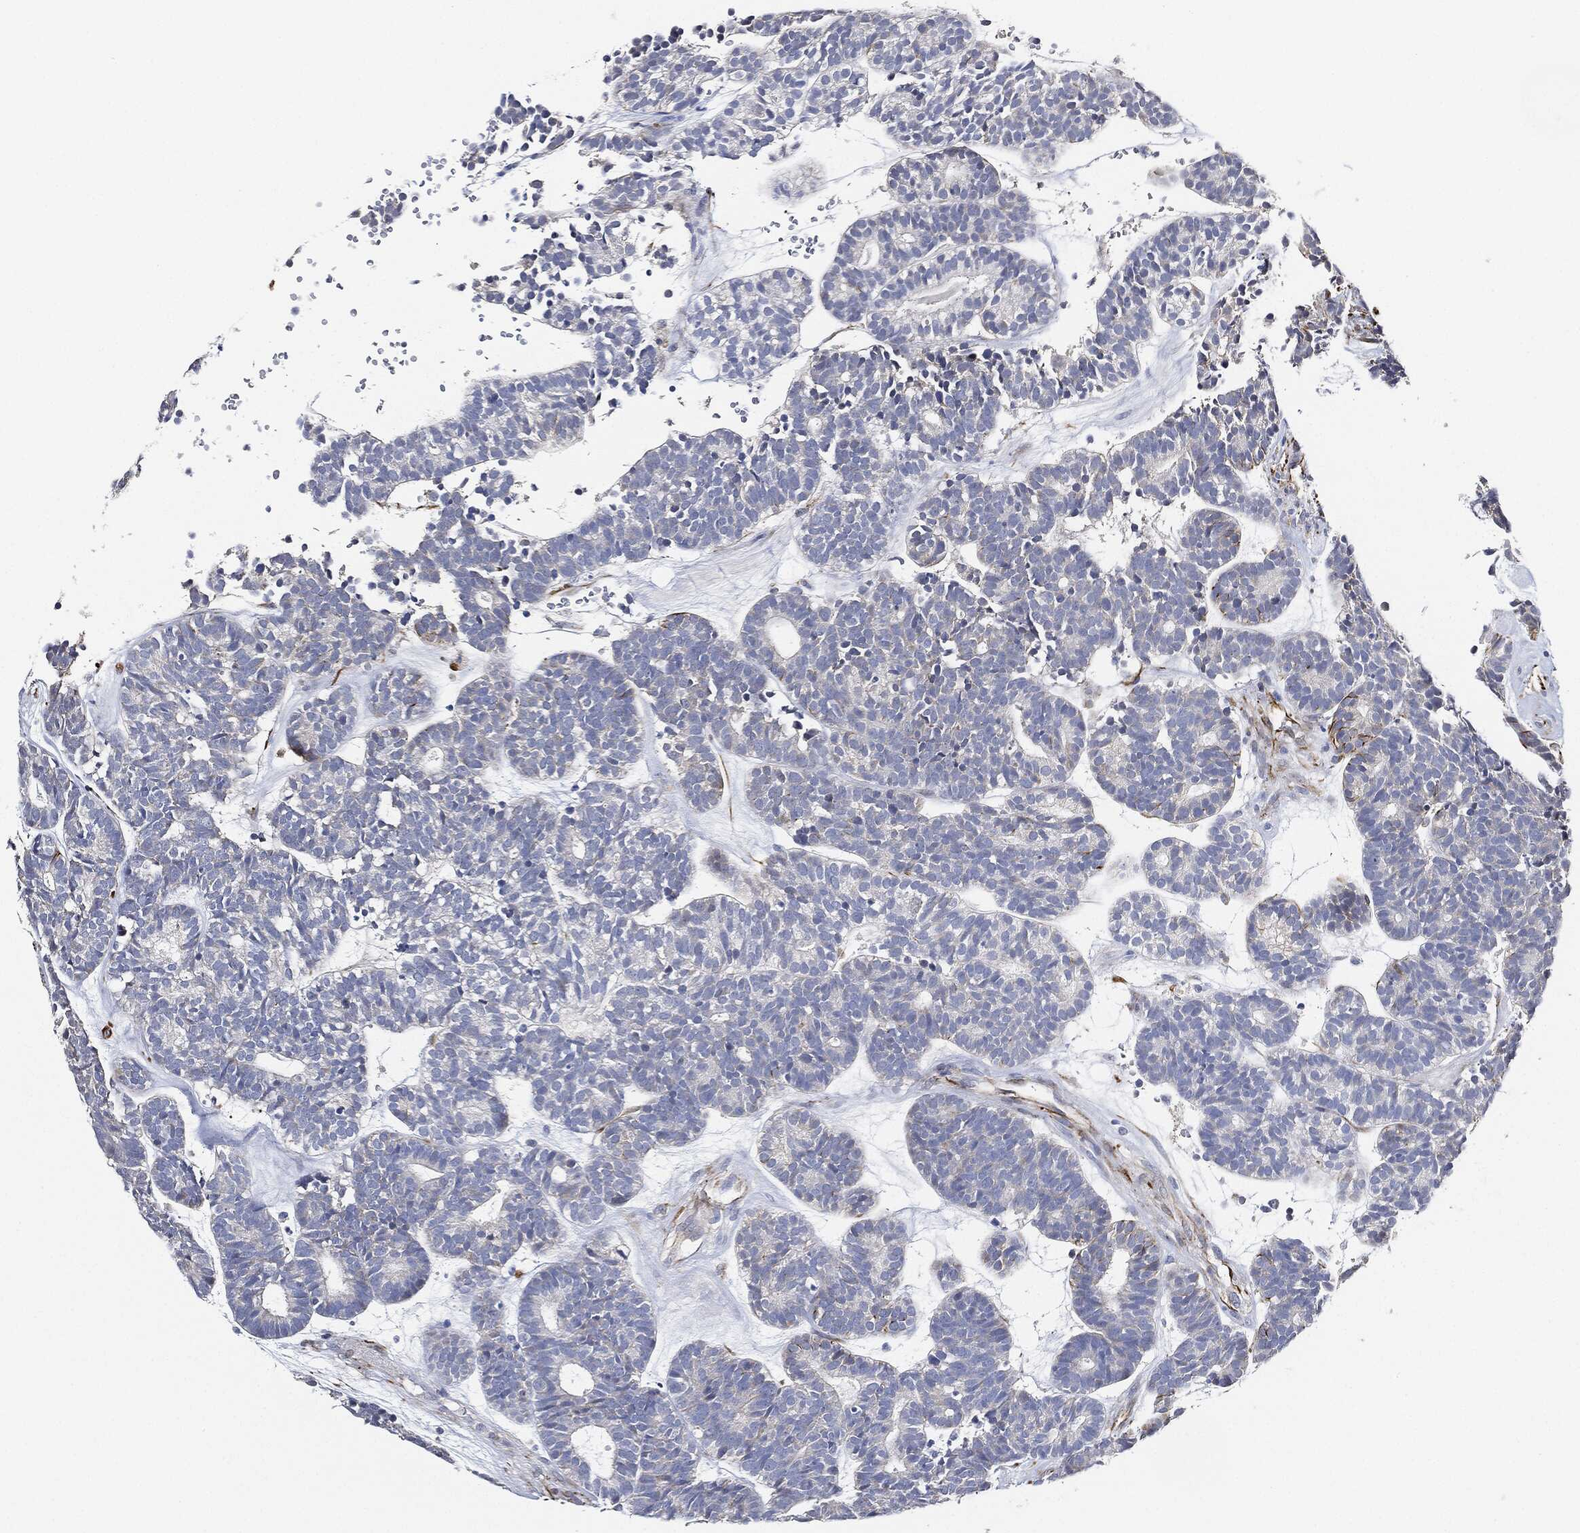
{"staining": {"intensity": "negative", "quantity": "none", "location": "none"}, "tissue": "head and neck cancer", "cell_type": "Tumor cells", "image_type": "cancer", "snomed": [{"axis": "morphology", "description": "Adenocarcinoma, NOS"}, {"axis": "topography", "description": "Head-Neck"}], "caption": "Immunohistochemistry (IHC) micrograph of human head and neck adenocarcinoma stained for a protein (brown), which reveals no staining in tumor cells.", "gene": "THSD1", "patient": {"sex": "female", "age": 81}}